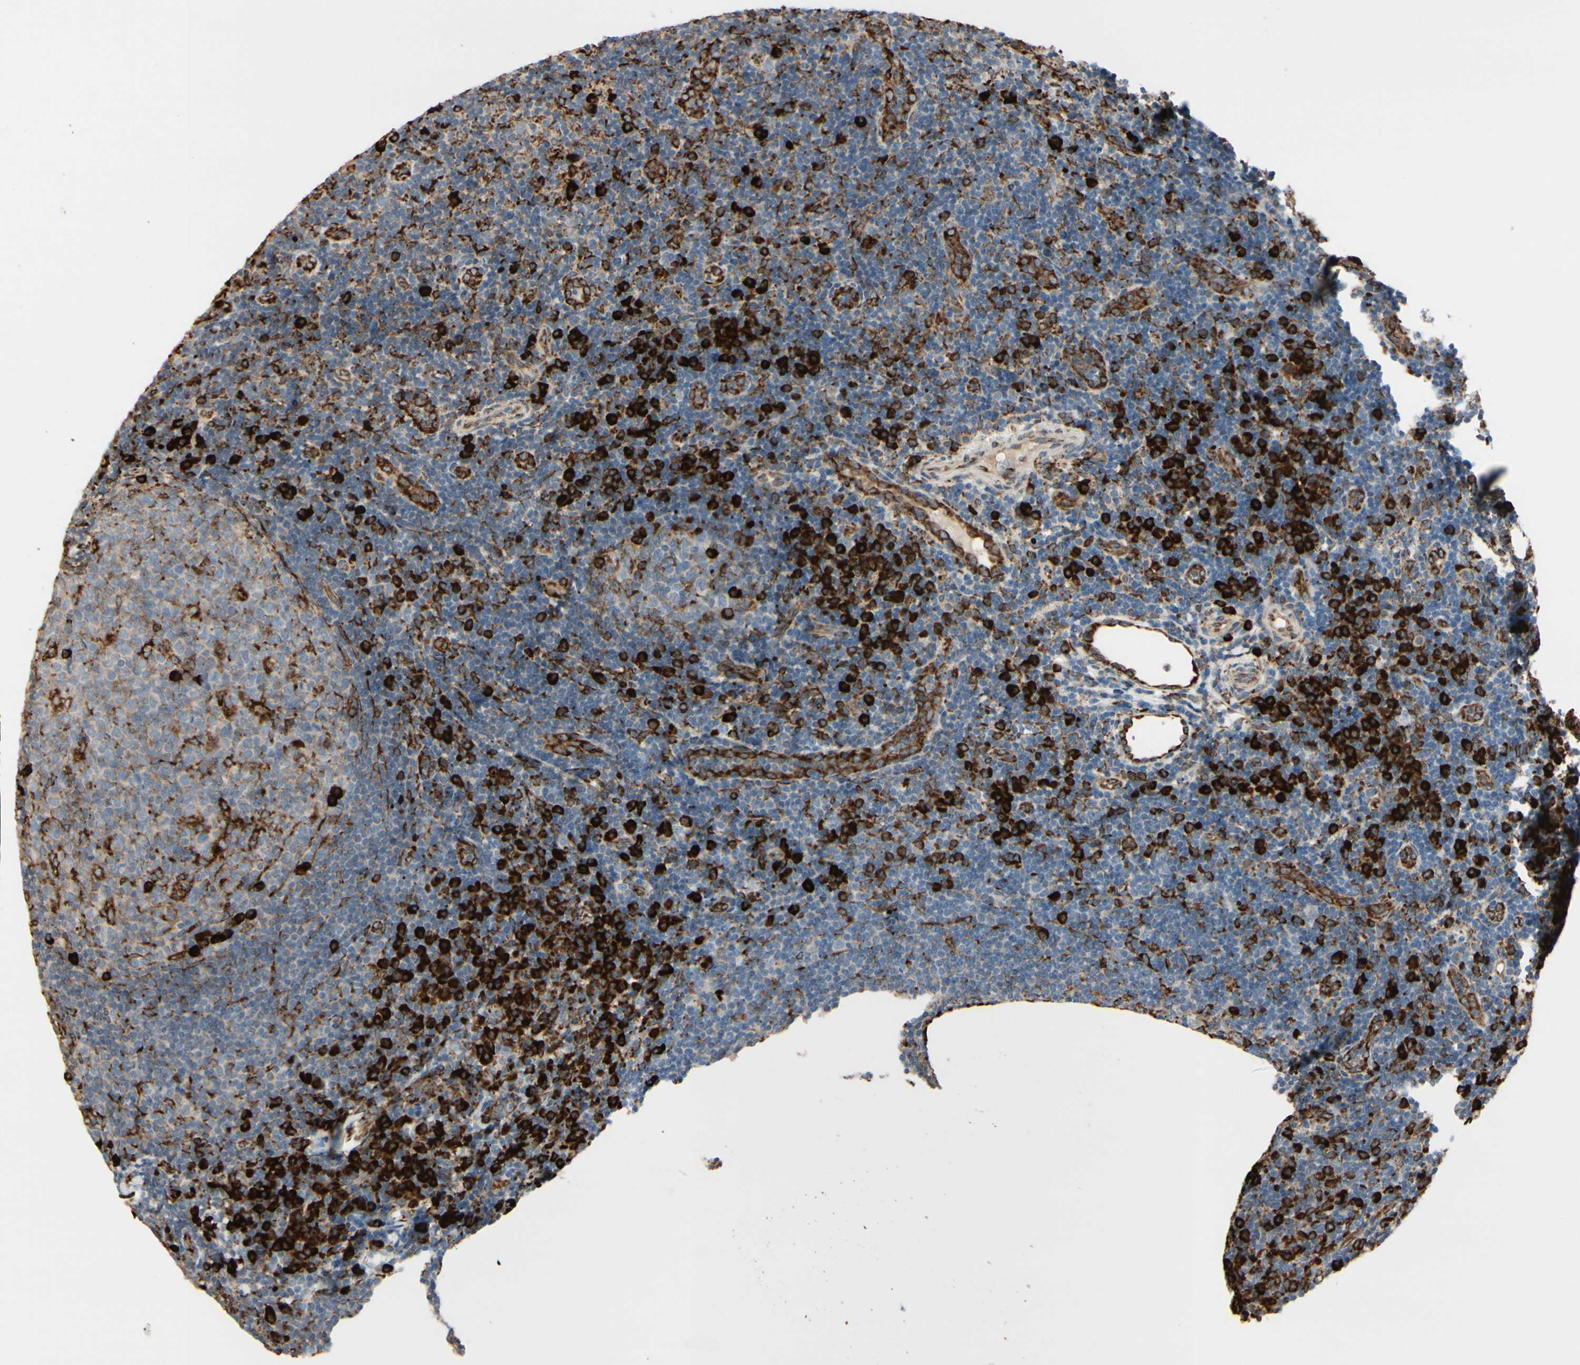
{"staining": {"intensity": "strong", "quantity": "25%-75%", "location": "cytoplasmic/membranous"}, "tissue": "tonsil", "cell_type": "Germinal center cells", "image_type": "normal", "snomed": [{"axis": "morphology", "description": "Normal tissue, NOS"}, {"axis": "topography", "description": "Tonsil"}], "caption": "About 25%-75% of germinal center cells in normal tonsil demonstrate strong cytoplasmic/membranous protein positivity as visualized by brown immunohistochemical staining.", "gene": "RRBP1", "patient": {"sex": "female", "age": 40}}